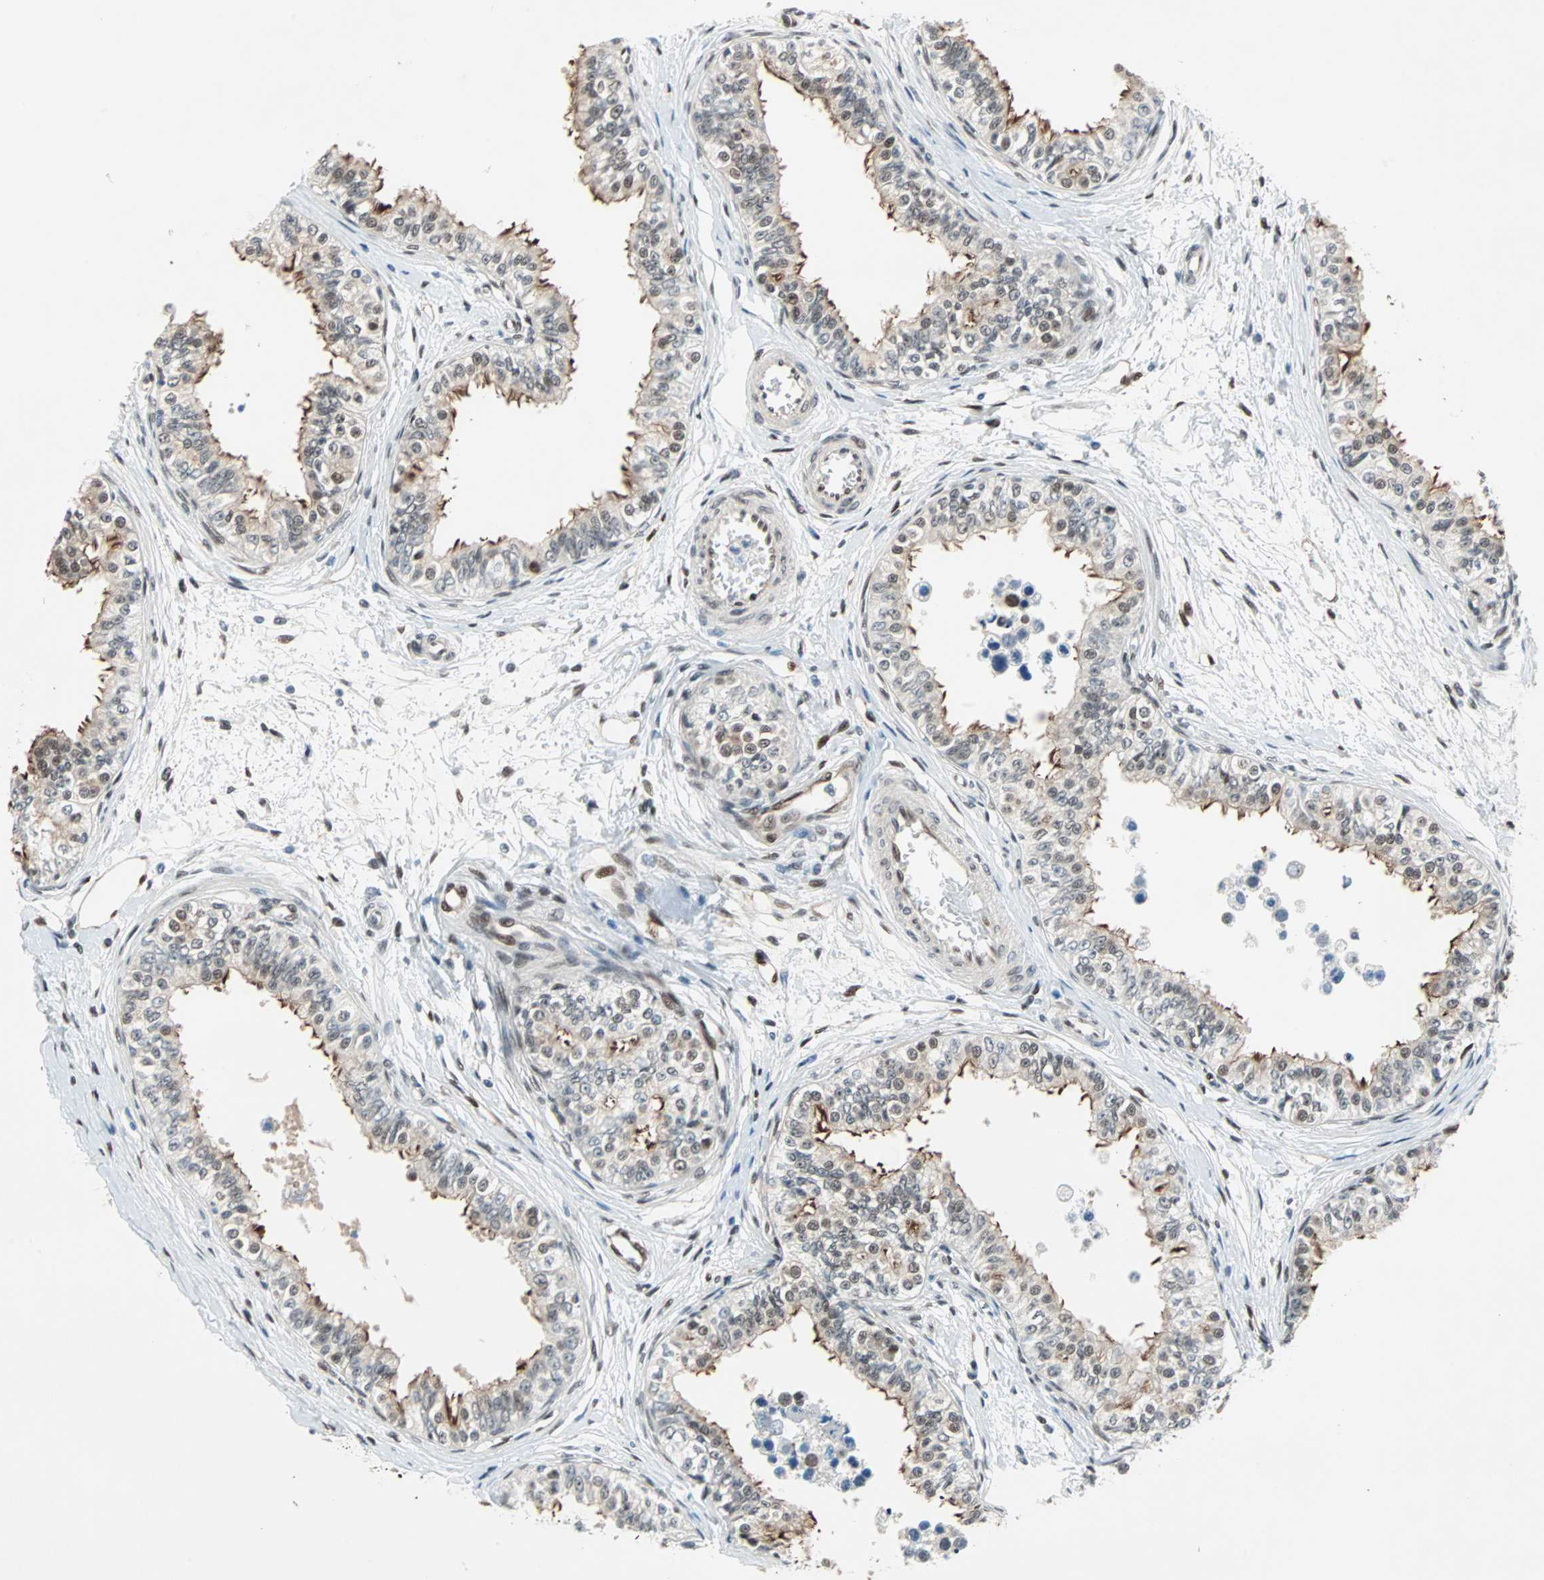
{"staining": {"intensity": "moderate", "quantity": ">75%", "location": "cytoplasmic/membranous"}, "tissue": "epididymis", "cell_type": "Glandular cells", "image_type": "normal", "snomed": [{"axis": "morphology", "description": "Normal tissue, NOS"}, {"axis": "morphology", "description": "Adenocarcinoma, metastatic, NOS"}, {"axis": "topography", "description": "Testis"}, {"axis": "topography", "description": "Epididymis"}], "caption": "High-power microscopy captured an immunohistochemistry (IHC) image of benign epididymis, revealing moderate cytoplasmic/membranous staining in approximately >75% of glandular cells. (DAB (3,3'-diaminobenzidine) = brown stain, brightfield microscopy at high magnification).", "gene": "WWTR1", "patient": {"sex": "male", "age": 26}}